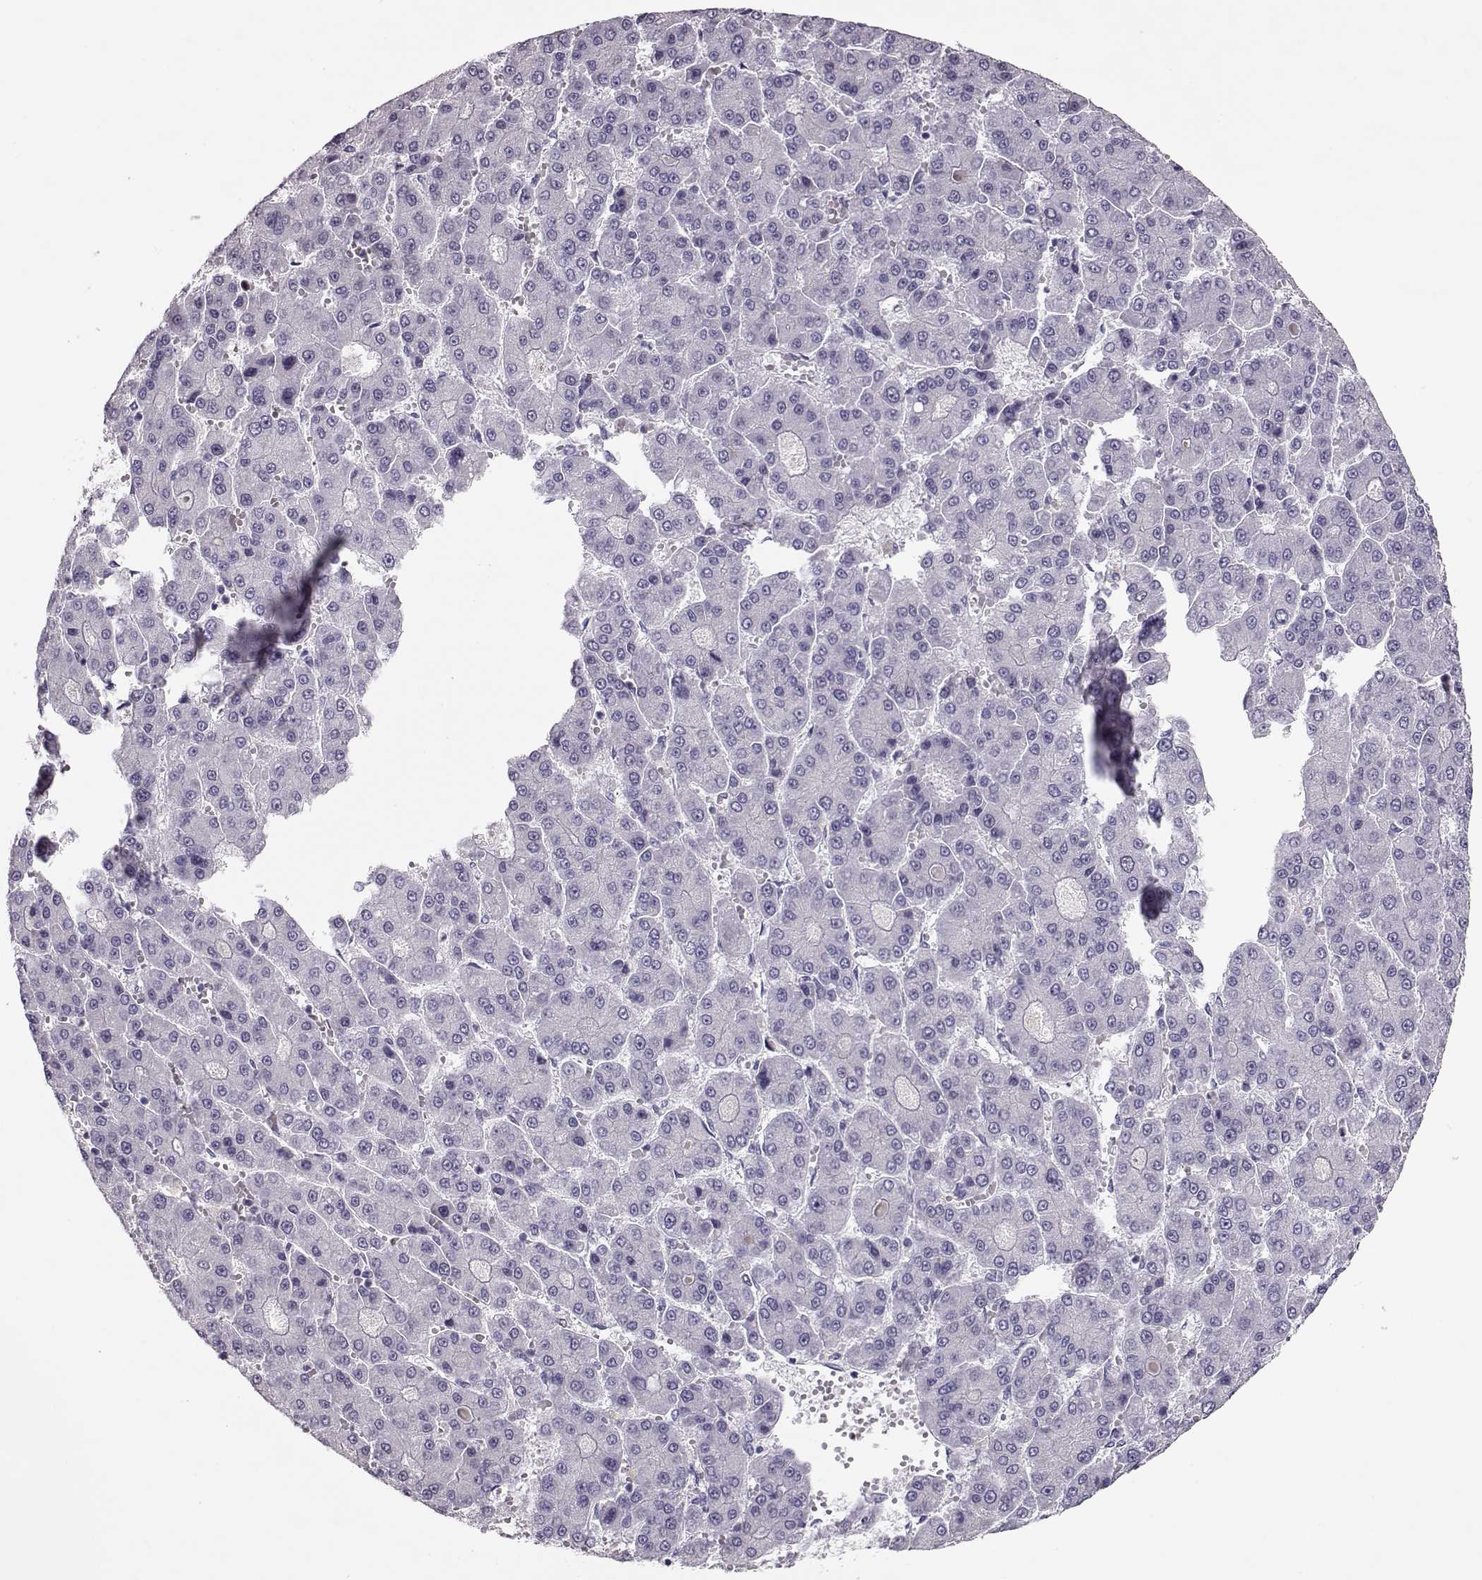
{"staining": {"intensity": "negative", "quantity": "none", "location": "none"}, "tissue": "liver cancer", "cell_type": "Tumor cells", "image_type": "cancer", "snomed": [{"axis": "morphology", "description": "Carcinoma, Hepatocellular, NOS"}, {"axis": "topography", "description": "Liver"}], "caption": "This is a image of immunohistochemistry (IHC) staining of liver hepatocellular carcinoma, which shows no positivity in tumor cells.", "gene": "SGO1", "patient": {"sex": "male", "age": 70}}